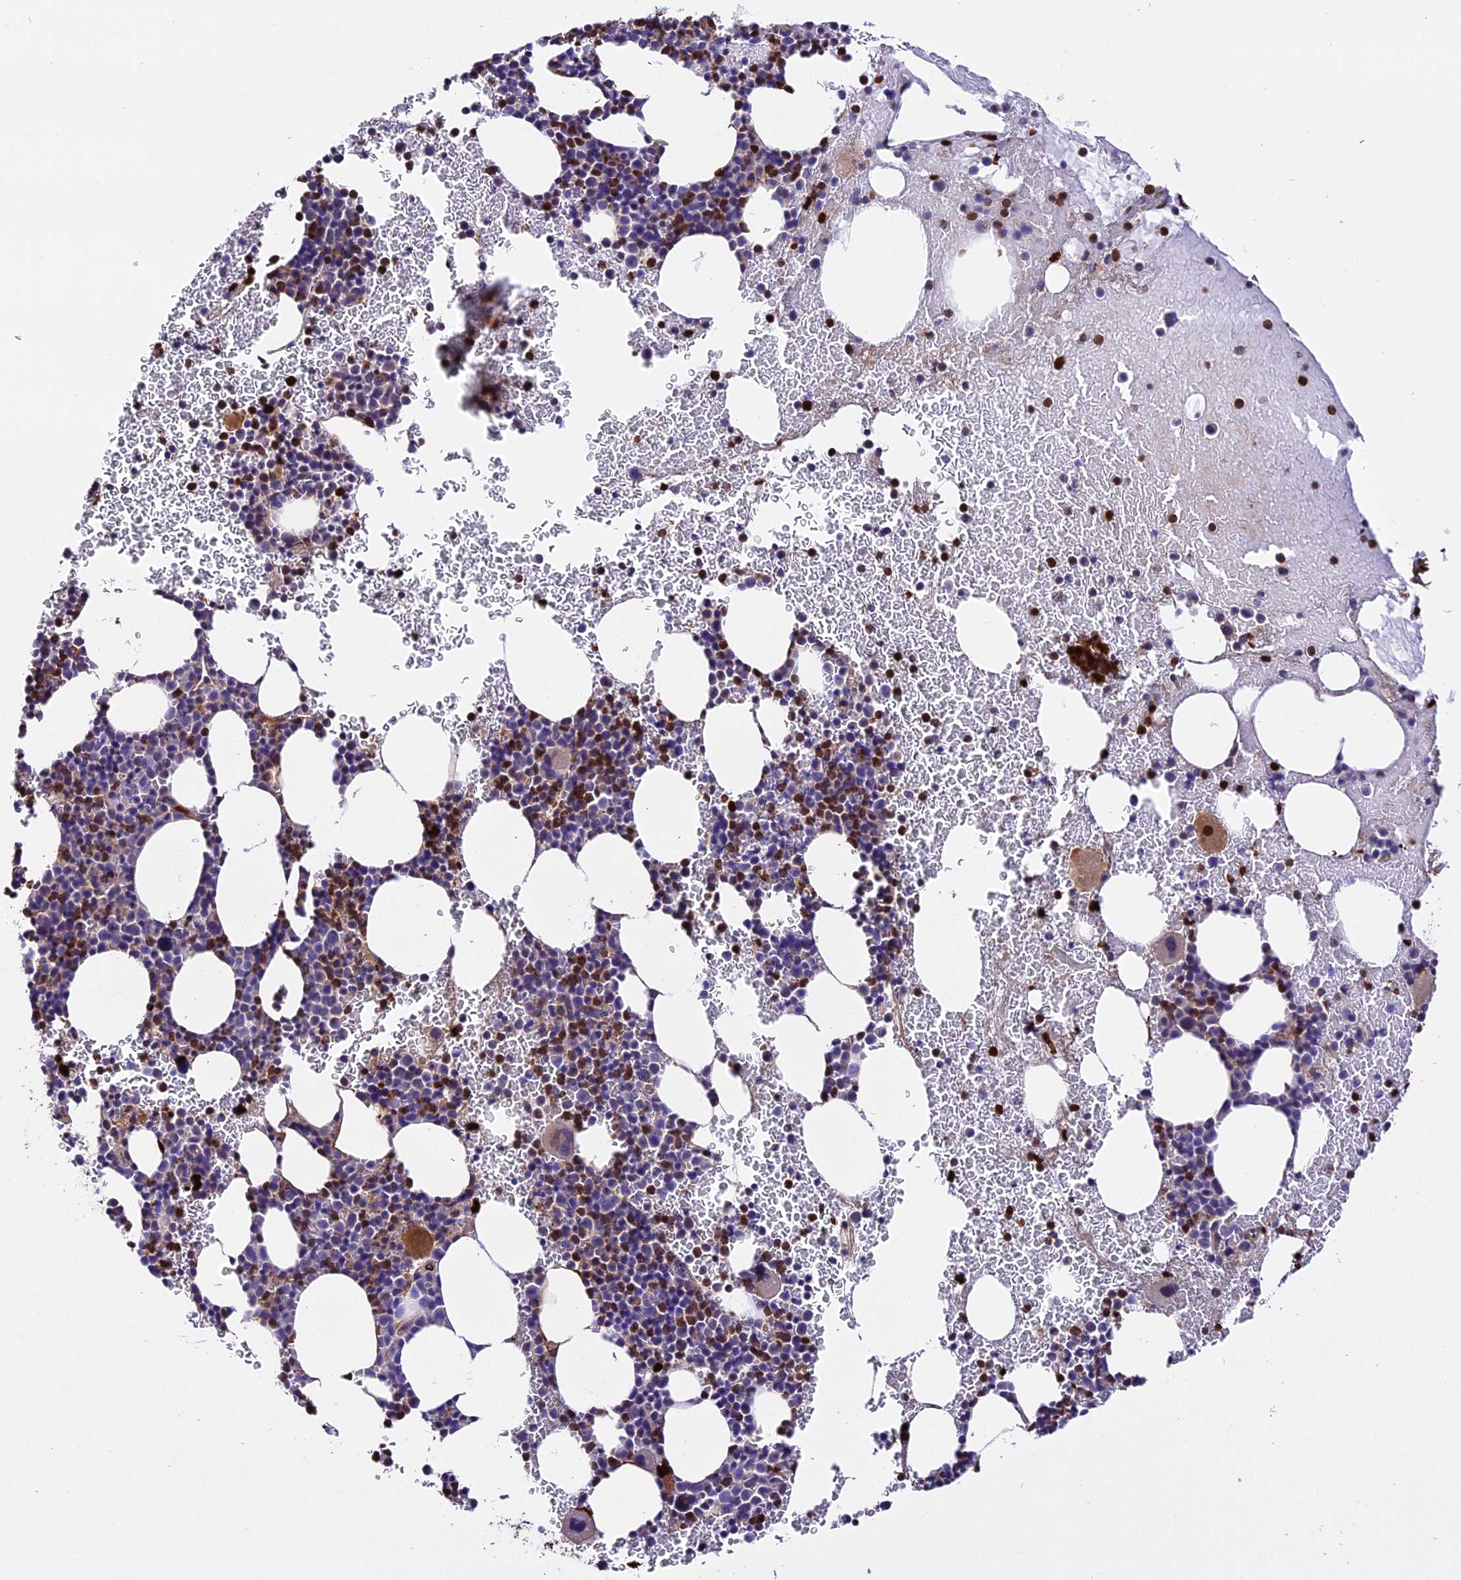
{"staining": {"intensity": "strong", "quantity": "25%-75%", "location": "cytoplasmic/membranous,nuclear"}, "tissue": "bone marrow", "cell_type": "Hematopoietic cells", "image_type": "normal", "snomed": [{"axis": "morphology", "description": "Normal tissue, NOS"}, {"axis": "topography", "description": "Bone marrow"}], "caption": "Strong cytoplasmic/membranous,nuclear positivity is present in about 25%-75% of hematopoietic cells in benign bone marrow.", "gene": "MAP3K7CL", "patient": {"sex": "female", "age": 83}}